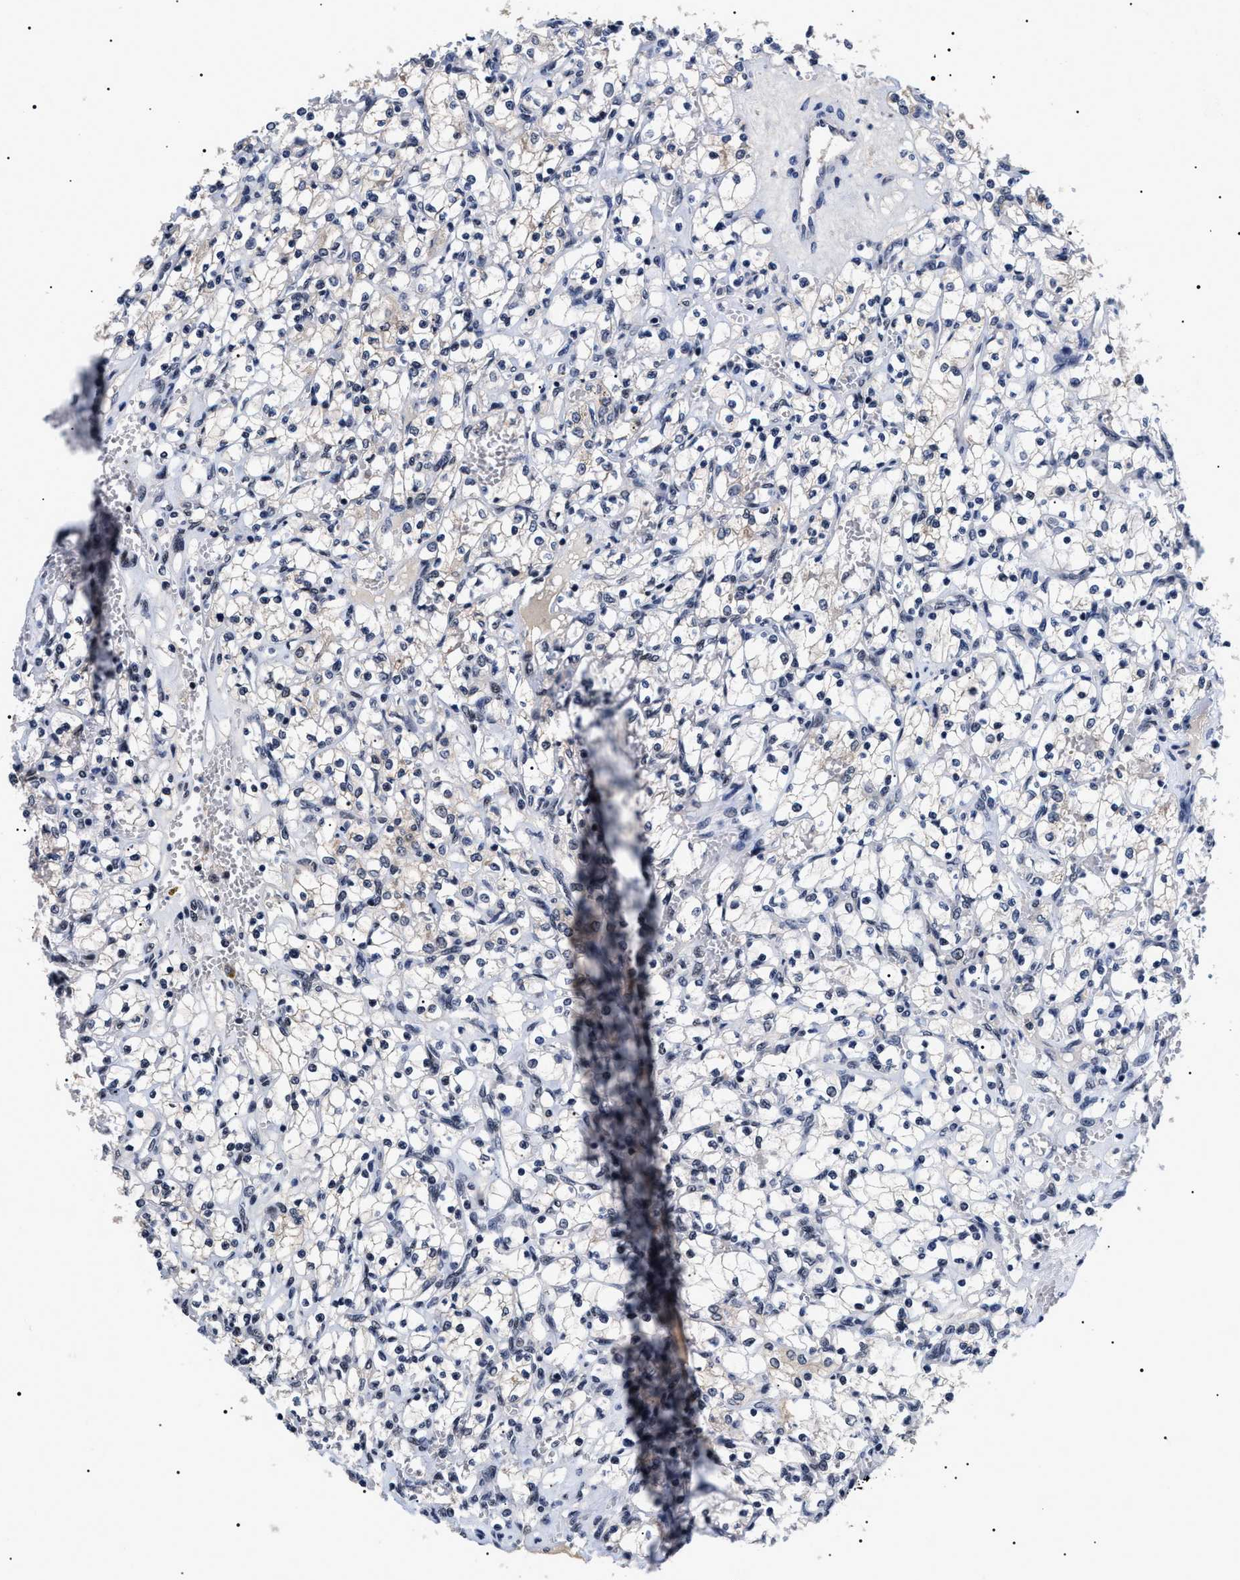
{"staining": {"intensity": "negative", "quantity": "none", "location": "none"}, "tissue": "renal cancer", "cell_type": "Tumor cells", "image_type": "cancer", "snomed": [{"axis": "morphology", "description": "Adenocarcinoma, NOS"}, {"axis": "topography", "description": "Kidney"}], "caption": "A high-resolution histopathology image shows immunohistochemistry (IHC) staining of renal cancer (adenocarcinoma), which demonstrates no significant expression in tumor cells.", "gene": "CAAP1", "patient": {"sex": "female", "age": 69}}